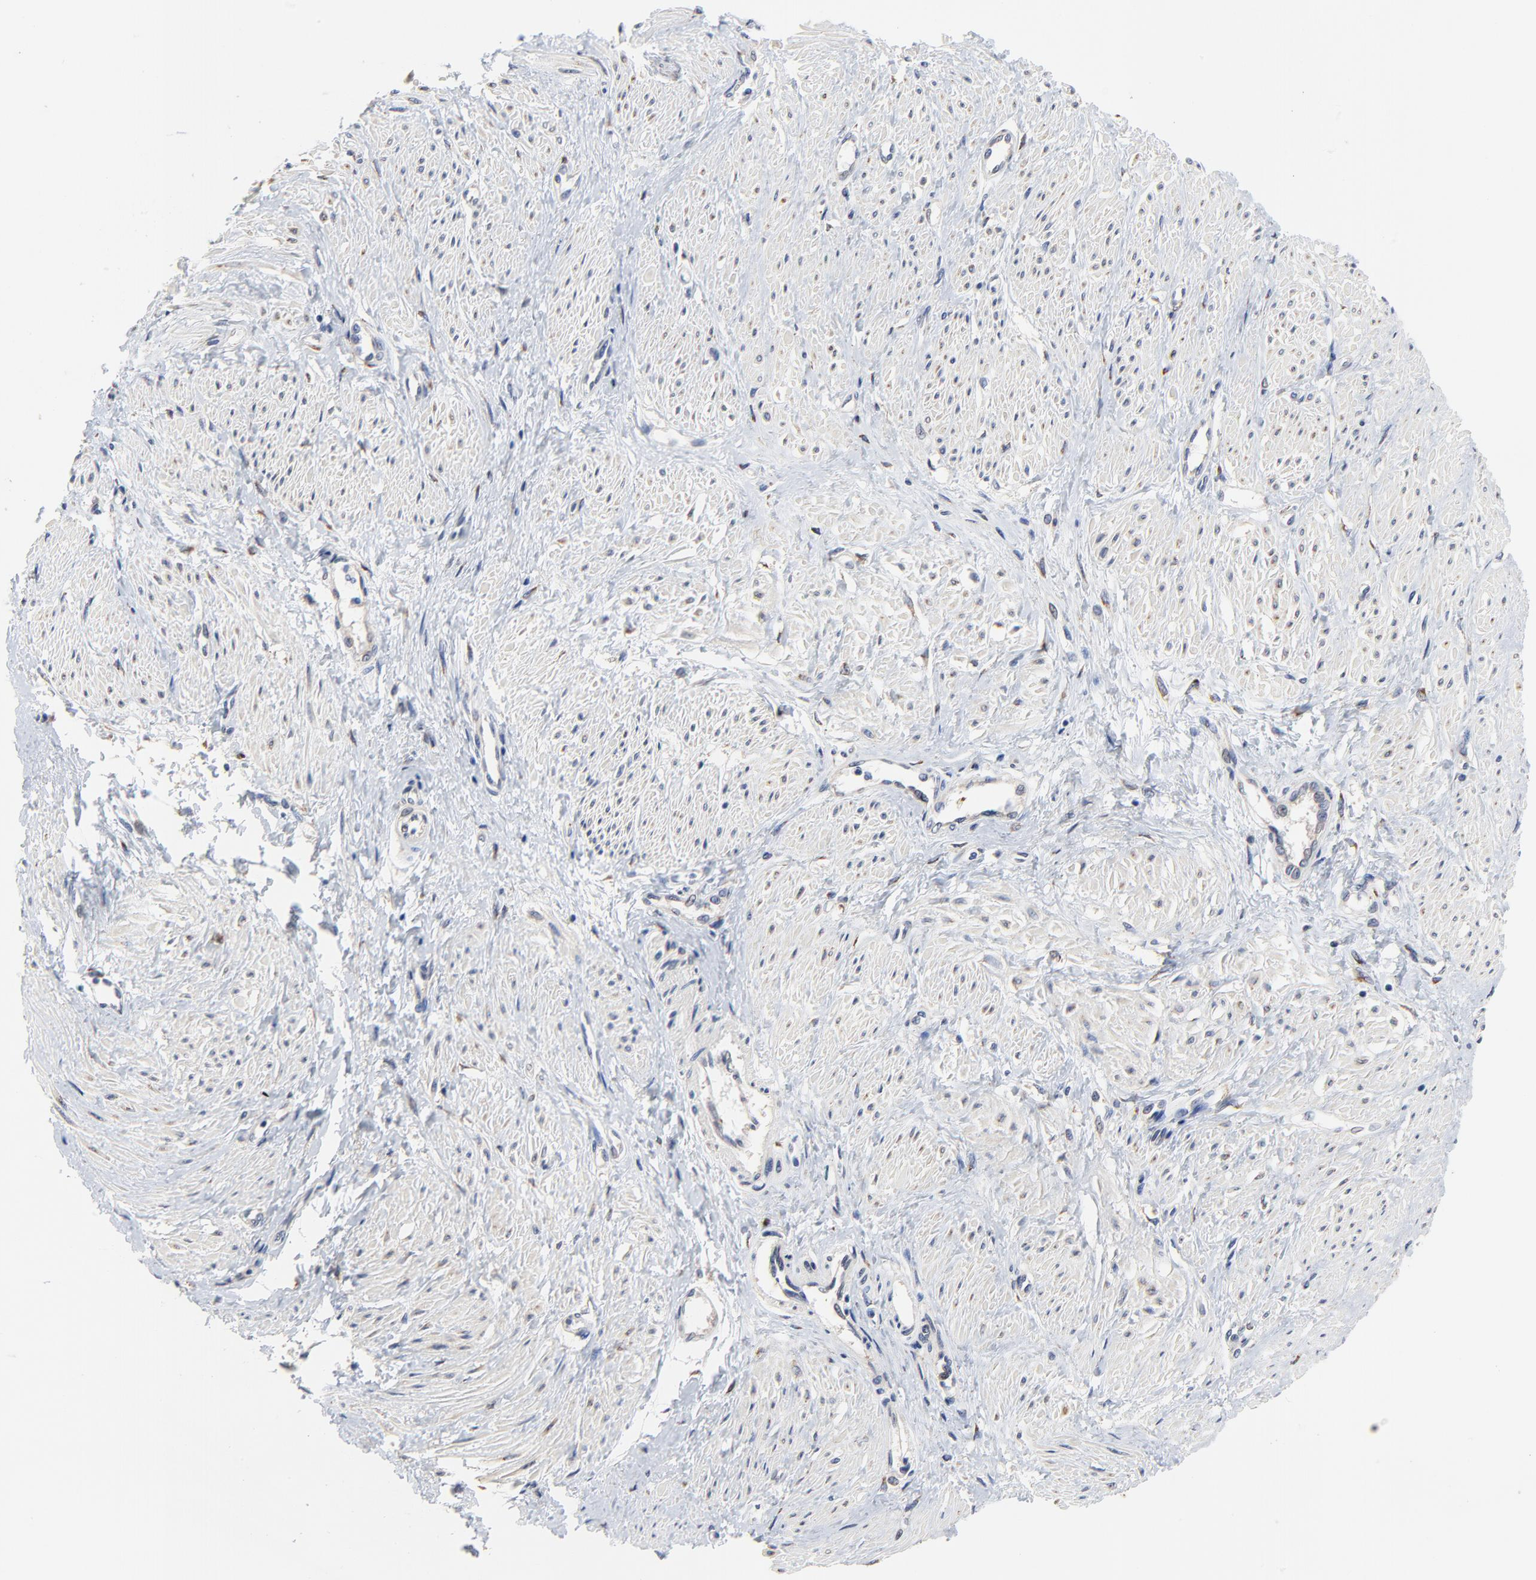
{"staining": {"intensity": "negative", "quantity": "none", "location": "none"}, "tissue": "smooth muscle", "cell_type": "Smooth muscle cells", "image_type": "normal", "snomed": [{"axis": "morphology", "description": "Normal tissue, NOS"}, {"axis": "topography", "description": "Smooth muscle"}, {"axis": "topography", "description": "Uterus"}], "caption": "This micrograph is of benign smooth muscle stained with immunohistochemistry to label a protein in brown with the nuclei are counter-stained blue. There is no positivity in smooth muscle cells. Nuclei are stained in blue.", "gene": "VAV2", "patient": {"sex": "female", "age": 39}}